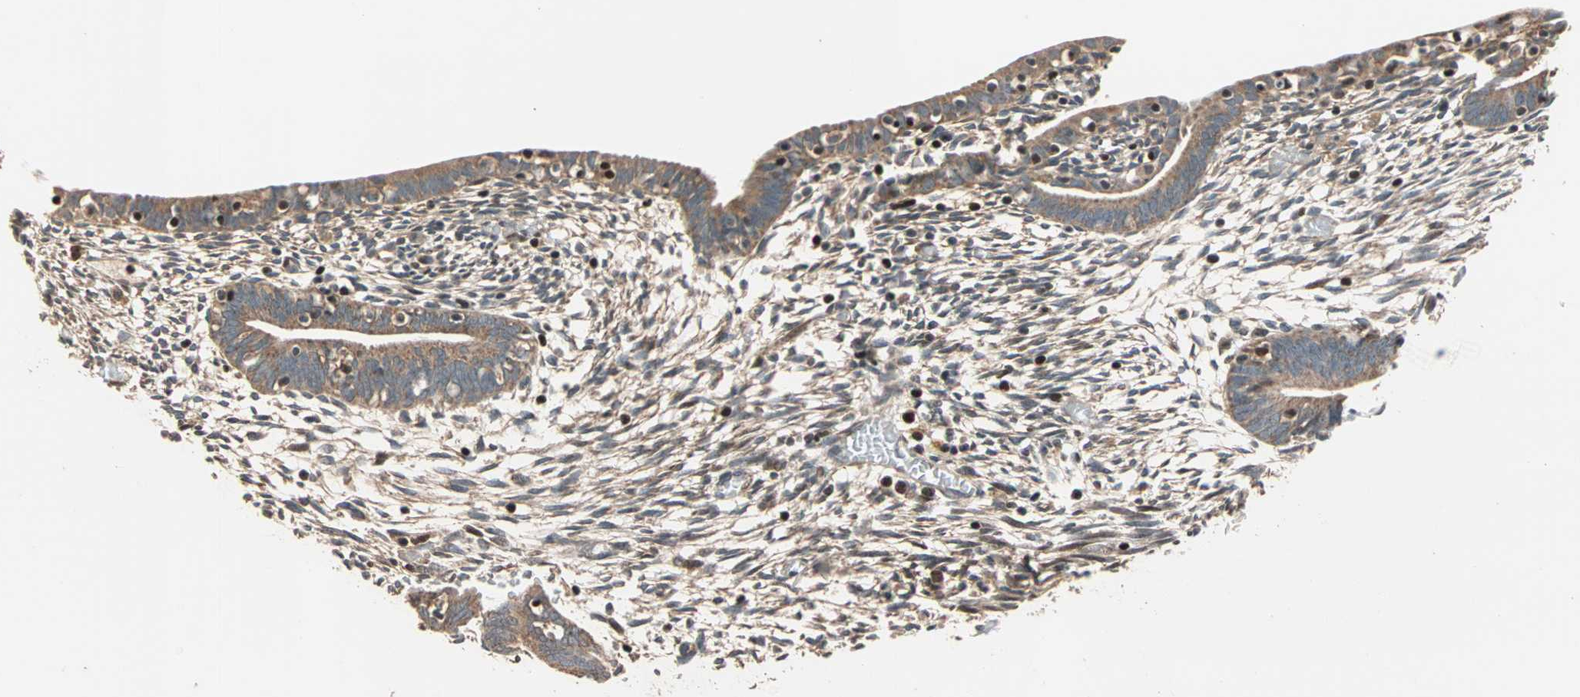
{"staining": {"intensity": "moderate", "quantity": "25%-75%", "location": "cytoplasmic/membranous,nuclear"}, "tissue": "endometrium", "cell_type": "Cells in endometrial stroma", "image_type": "normal", "snomed": [{"axis": "morphology", "description": "Normal tissue, NOS"}, {"axis": "morphology", "description": "Atrophy, NOS"}, {"axis": "topography", "description": "Uterus"}, {"axis": "topography", "description": "Endometrium"}], "caption": "Endometrium stained with DAB immunohistochemistry (IHC) exhibits medium levels of moderate cytoplasmic/membranous,nuclear positivity in approximately 25%-75% of cells in endometrial stroma. The protein is stained brown, and the nuclei are stained in blue (DAB (3,3'-diaminobenzidine) IHC with brightfield microscopy, high magnification).", "gene": "HECW1", "patient": {"sex": "female", "age": 68}}